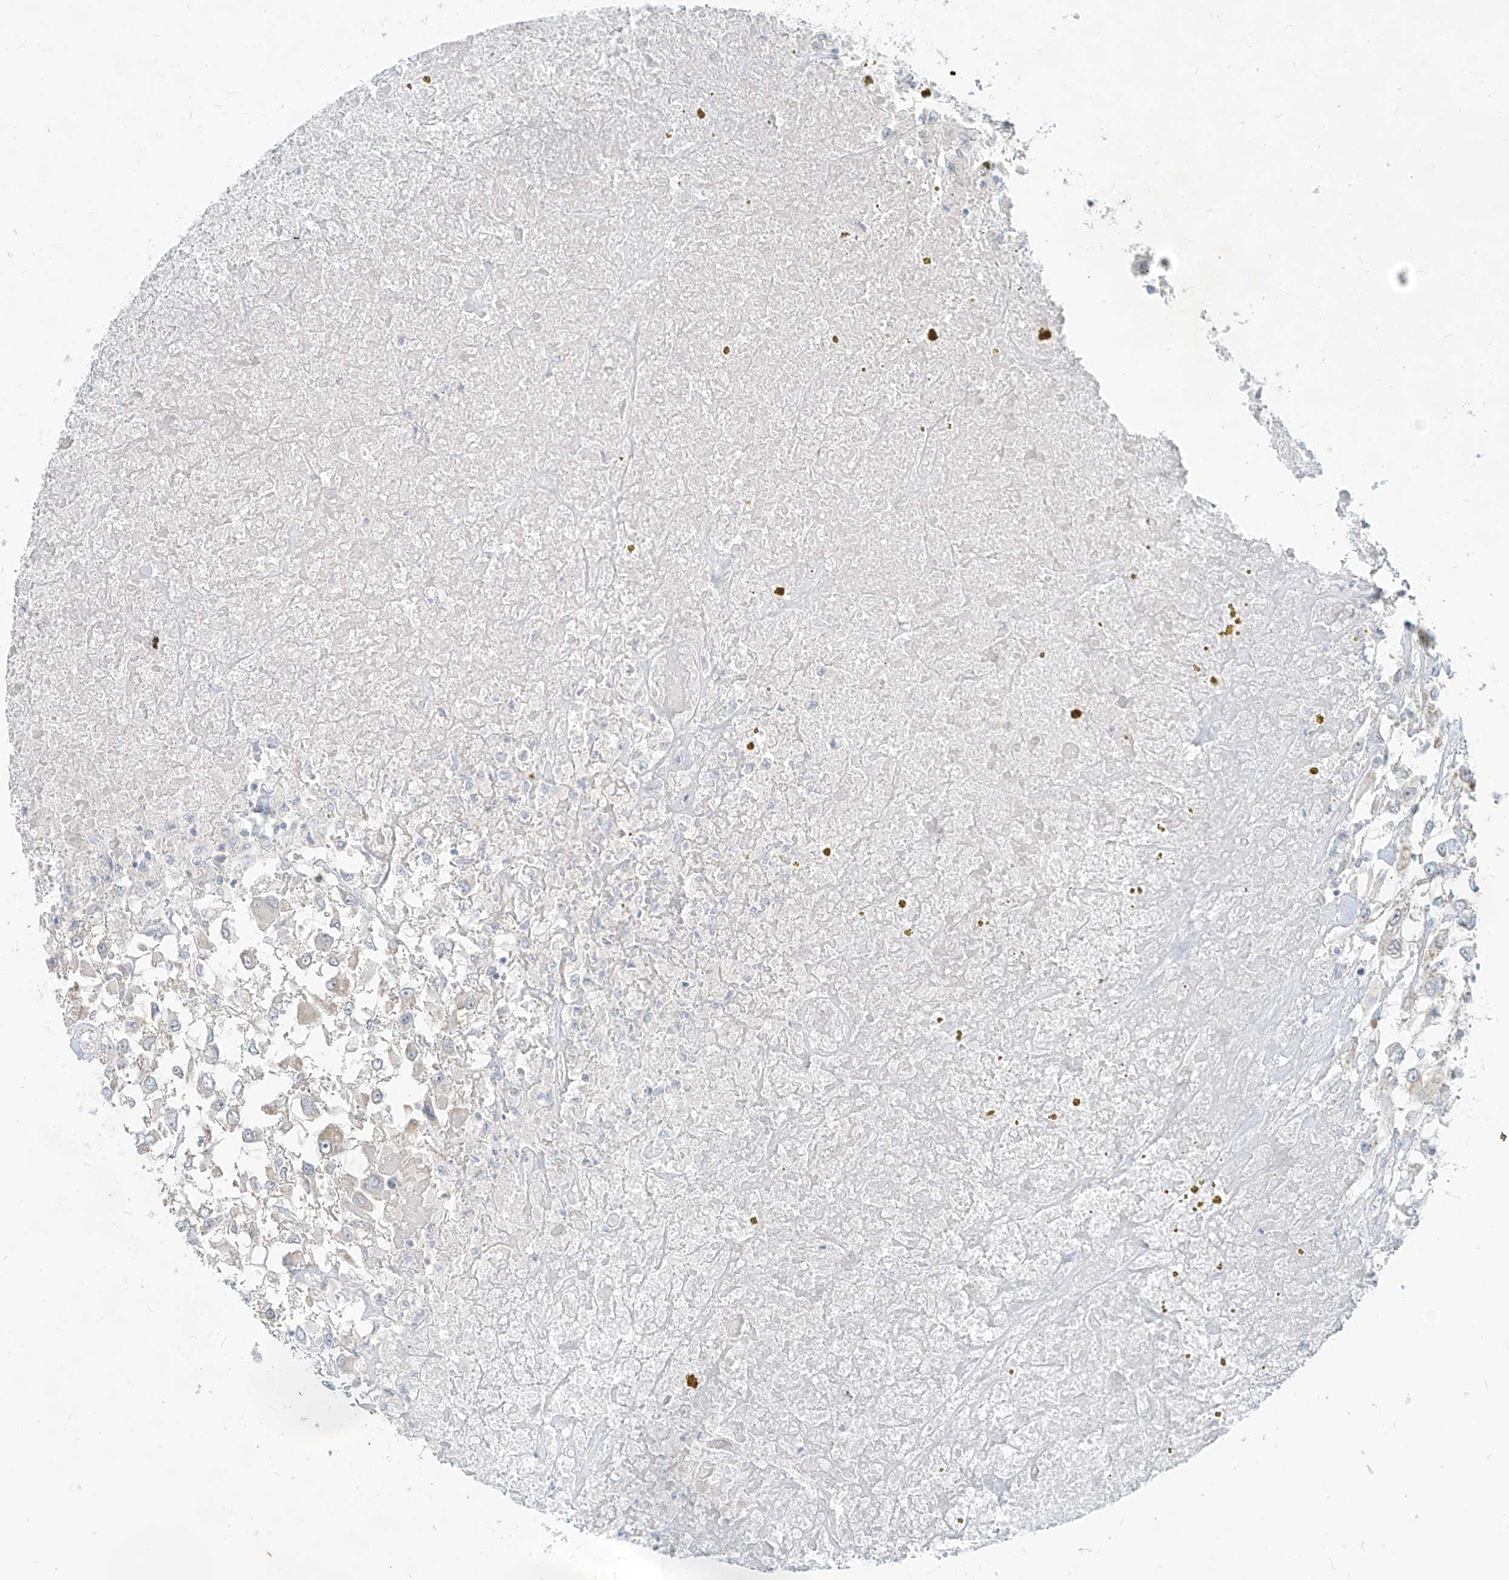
{"staining": {"intensity": "negative", "quantity": "none", "location": "none"}, "tissue": "renal cancer", "cell_type": "Tumor cells", "image_type": "cancer", "snomed": [{"axis": "morphology", "description": "Adenocarcinoma, NOS"}, {"axis": "topography", "description": "Kidney"}], "caption": "IHC of renal adenocarcinoma reveals no expression in tumor cells. (Brightfield microscopy of DAB IHC at high magnification).", "gene": "C2orf42", "patient": {"sex": "female", "age": 52}}